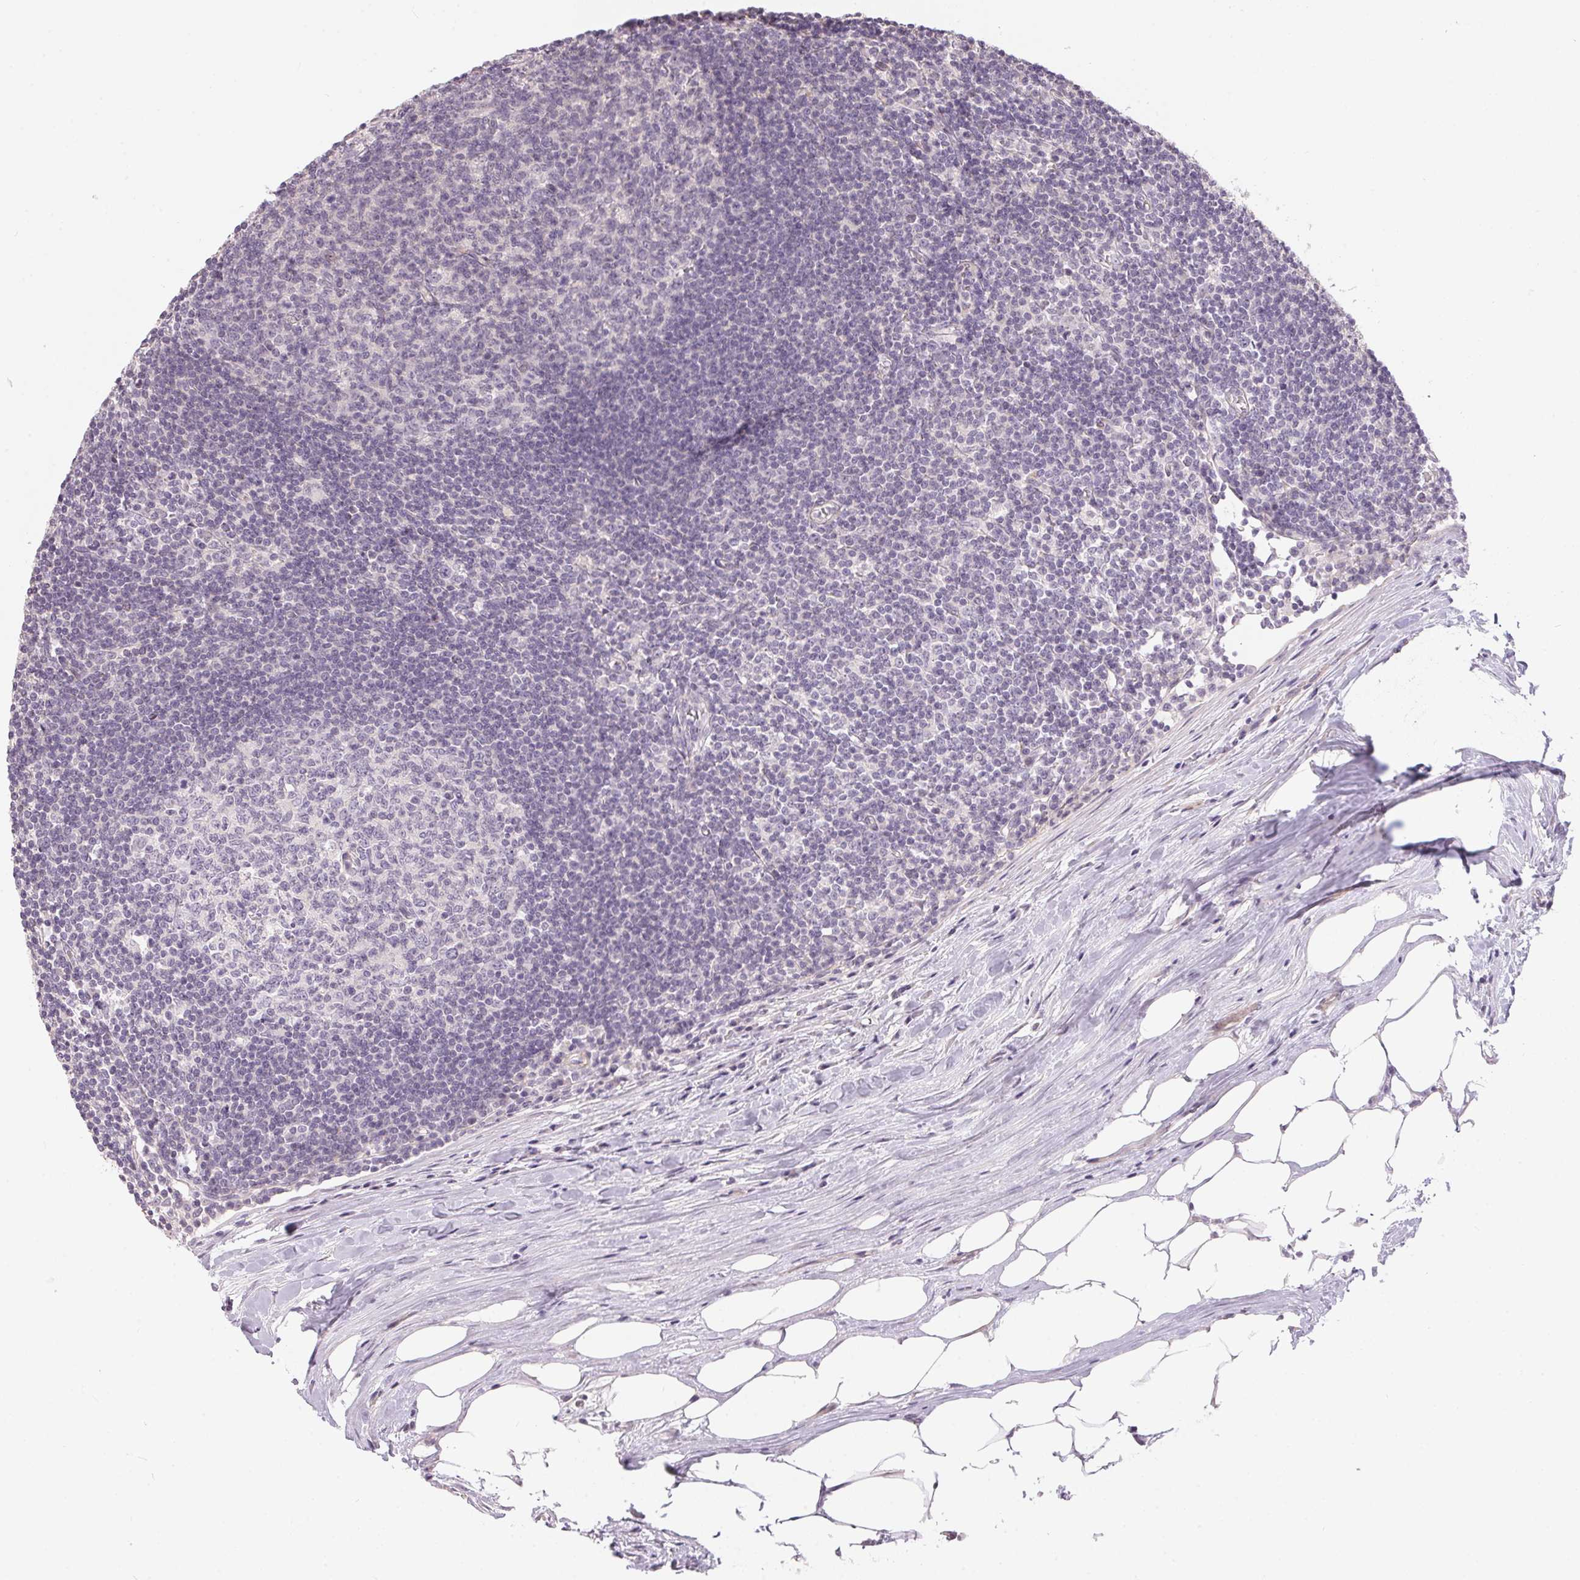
{"staining": {"intensity": "negative", "quantity": "none", "location": "none"}, "tissue": "lymph node", "cell_type": "Germinal center cells", "image_type": "normal", "snomed": [{"axis": "morphology", "description": "Normal tissue, NOS"}, {"axis": "topography", "description": "Lymph node"}], "caption": "Germinal center cells show no significant protein expression in benign lymph node.", "gene": "GDAP1L1", "patient": {"sex": "male", "age": 67}}